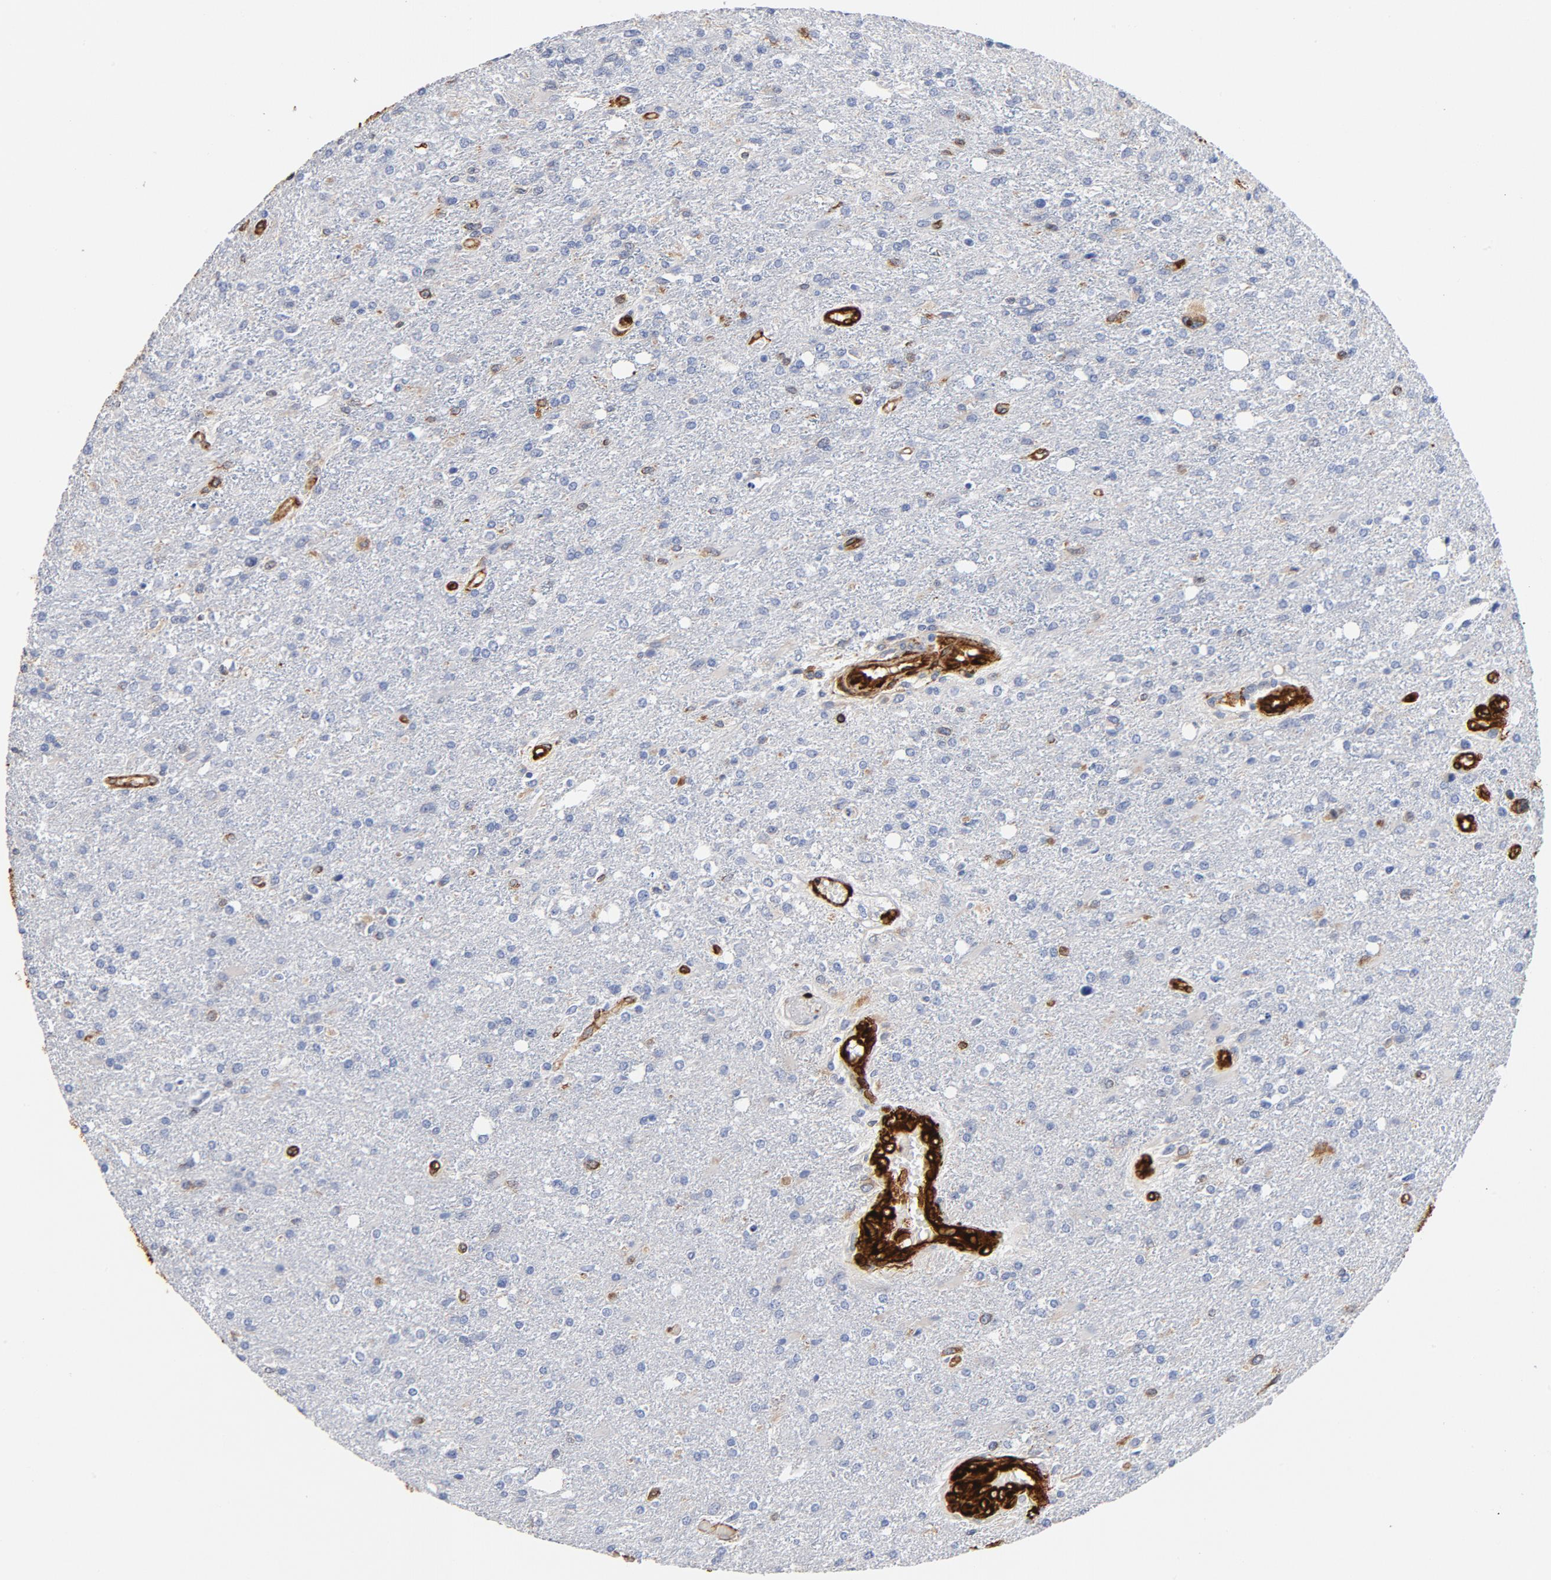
{"staining": {"intensity": "negative", "quantity": "none", "location": "none"}, "tissue": "glioma", "cell_type": "Tumor cells", "image_type": "cancer", "snomed": [{"axis": "morphology", "description": "Glioma, malignant, High grade"}, {"axis": "topography", "description": "Cerebral cortex"}], "caption": "A micrograph of glioma stained for a protein demonstrates no brown staining in tumor cells.", "gene": "SERPINH1", "patient": {"sex": "male", "age": 76}}